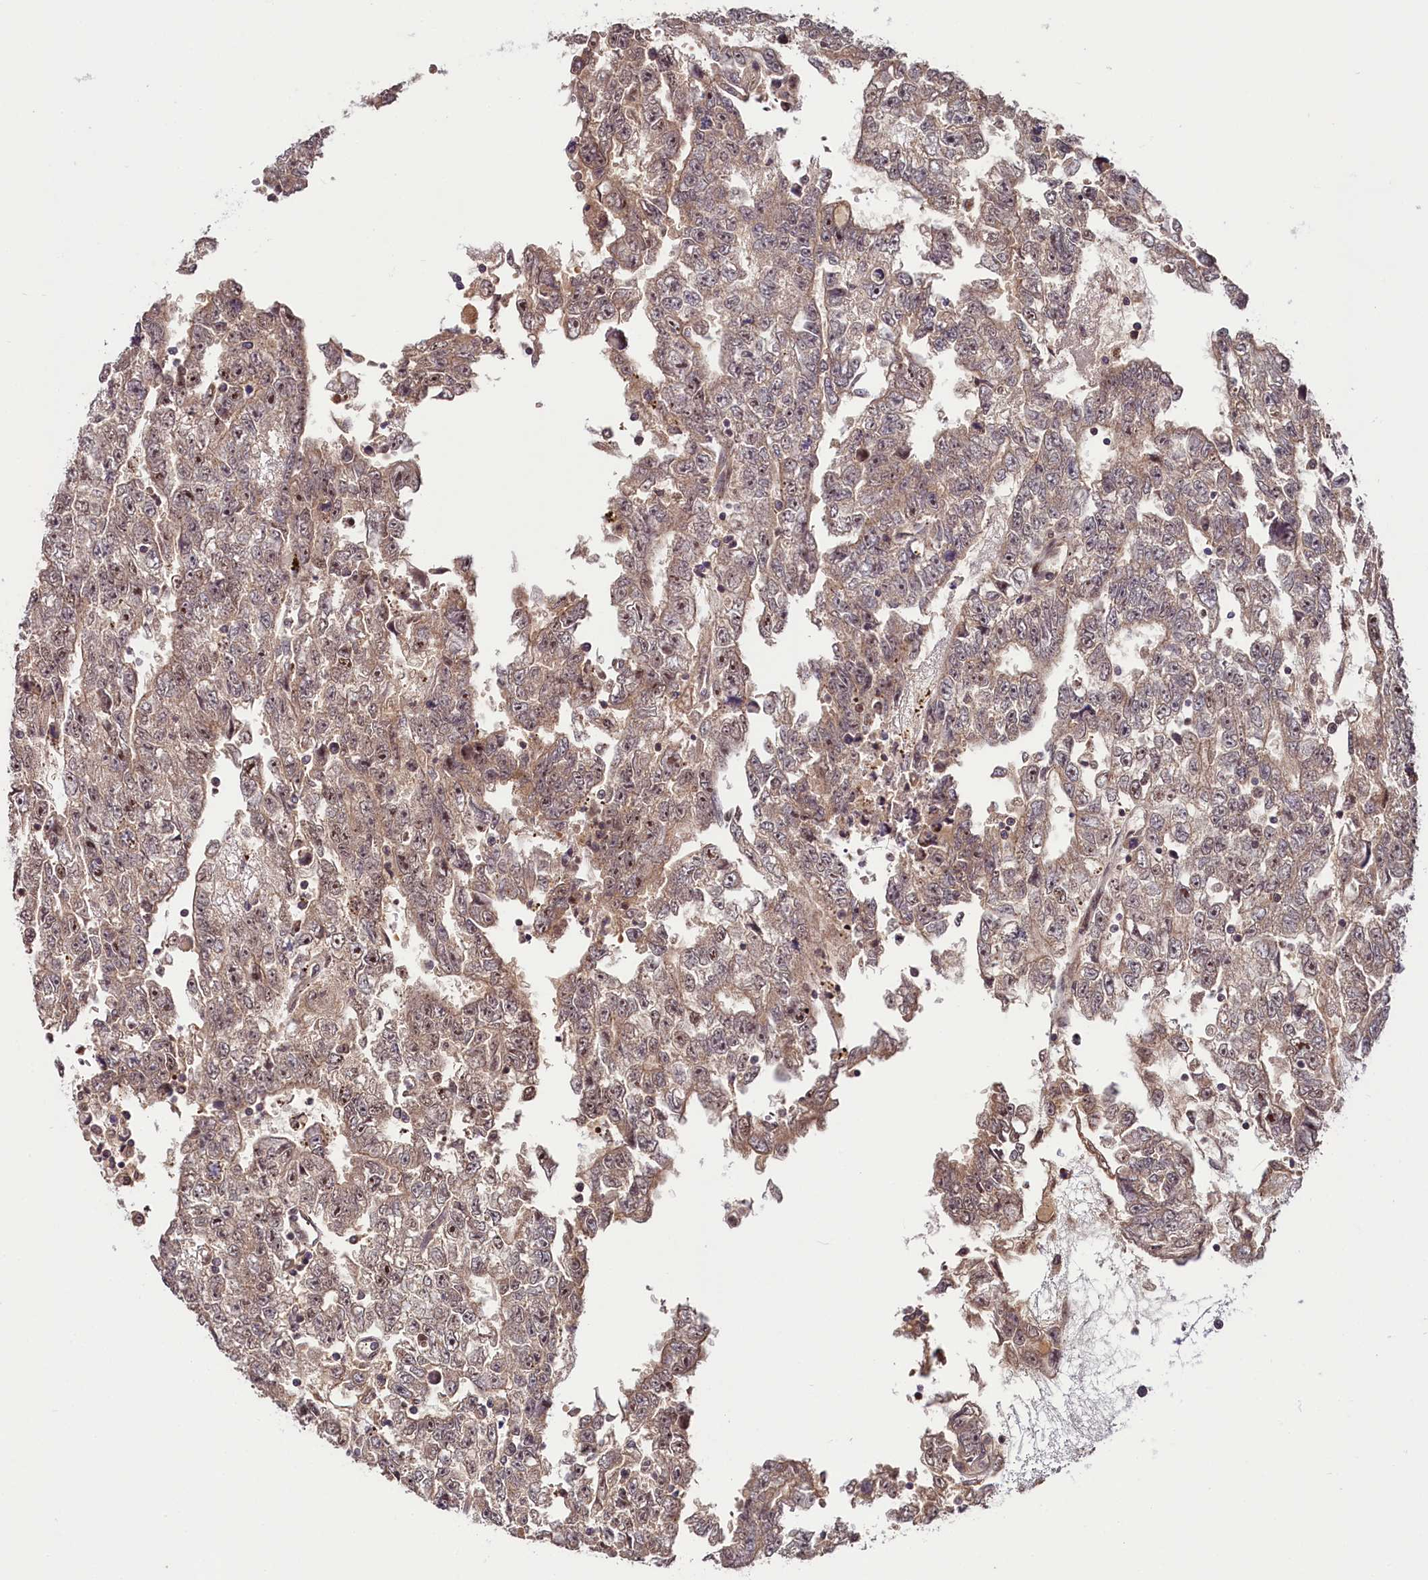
{"staining": {"intensity": "moderate", "quantity": "25%-75%", "location": "cytoplasmic/membranous,nuclear"}, "tissue": "testis cancer", "cell_type": "Tumor cells", "image_type": "cancer", "snomed": [{"axis": "morphology", "description": "Carcinoma, Embryonal, NOS"}, {"axis": "topography", "description": "Testis"}], "caption": "Immunohistochemical staining of human embryonal carcinoma (testis) exhibits medium levels of moderate cytoplasmic/membranous and nuclear expression in about 25%-75% of tumor cells.", "gene": "N4BP2L1", "patient": {"sex": "male", "age": 25}}